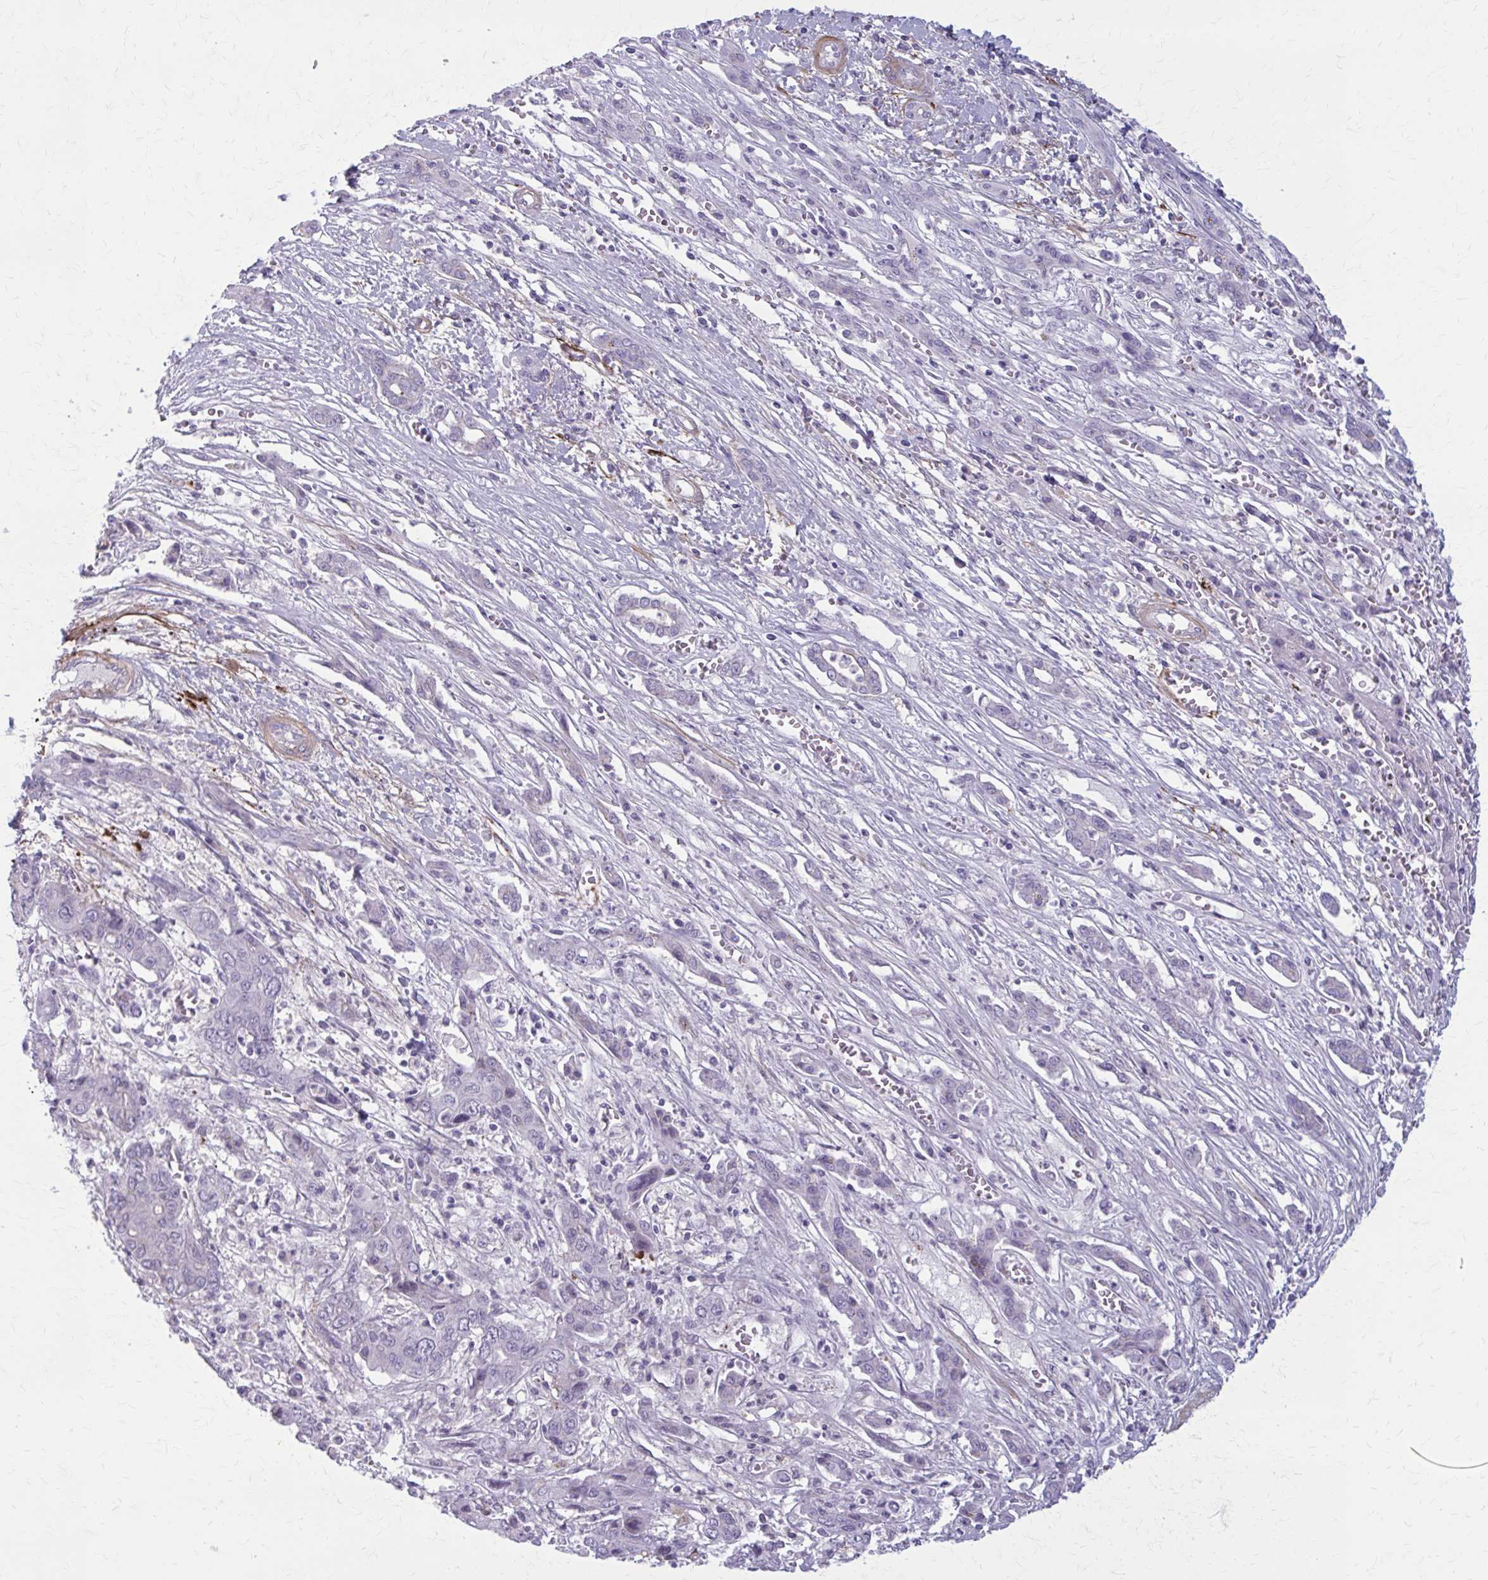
{"staining": {"intensity": "negative", "quantity": "none", "location": "none"}, "tissue": "liver cancer", "cell_type": "Tumor cells", "image_type": "cancer", "snomed": [{"axis": "morphology", "description": "Cholangiocarcinoma"}, {"axis": "topography", "description": "Liver"}], "caption": "DAB immunohistochemical staining of cholangiocarcinoma (liver) exhibits no significant staining in tumor cells.", "gene": "AKAP12", "patient": {"sex": "male", "age": 67}}